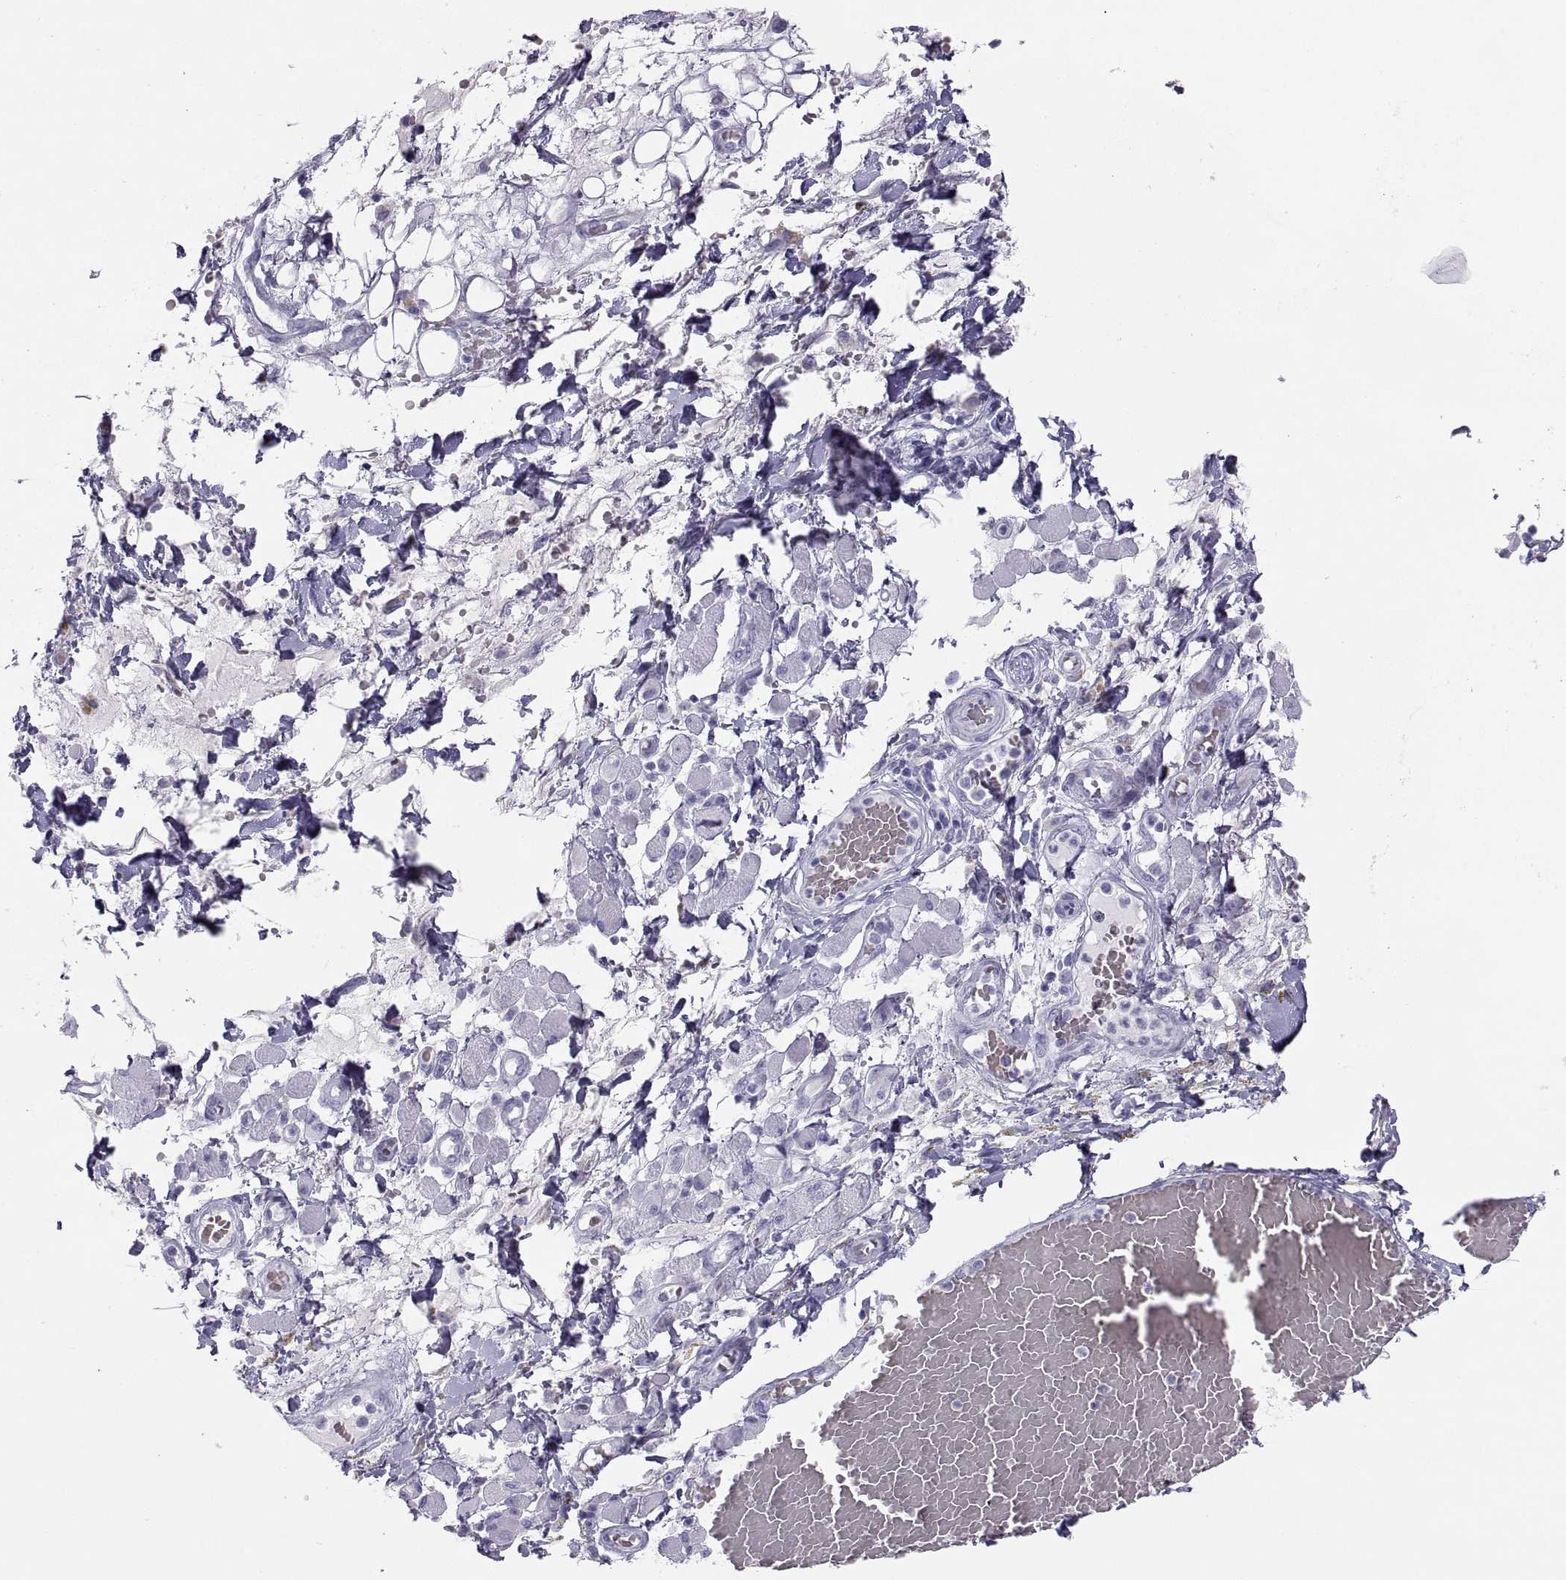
{"staining": {"intensity": "negative", "quantity": "none", "location": "none"}, "tissue": "melanoma", "cell_type": "Tumor cells", "image_type": "cancer", "snomed": [{"axis": "morphology", "description": "Malignant melanoma, NOS"}, {"axis": "topography", "description": "Skin"}], "caption": "This is an immunohistochemistry micrograph of human malignant melanoma. There is no staining in tumor cells.", "gene": "SEMG1", "patient": {"sex": "female", "age": 91}}